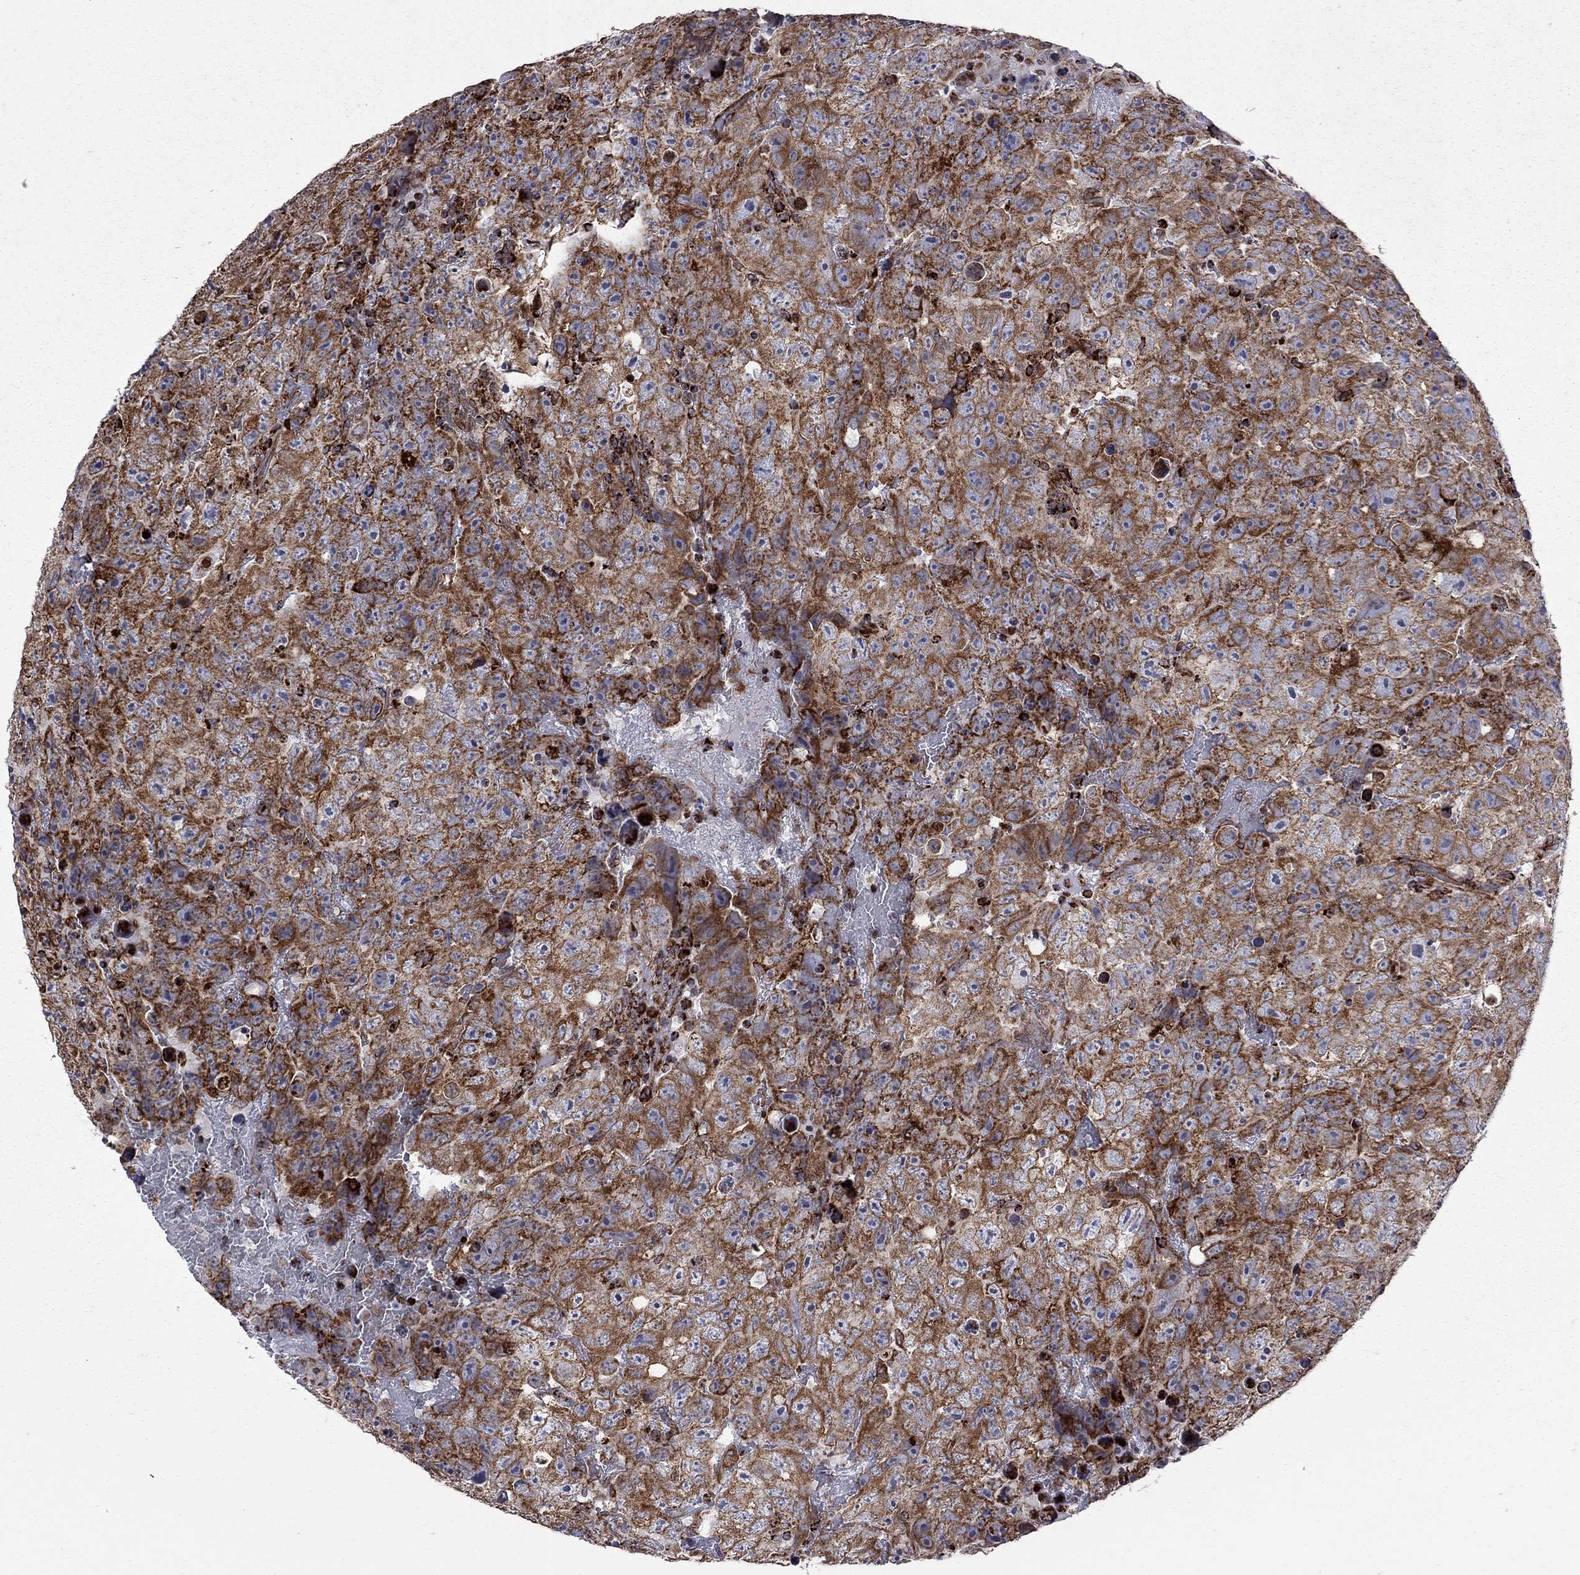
{"staining": {"intensity": "moderate", "quantity": ">75%", "location": "cytoplasmic/membranous"}, "tissue": "testis cancer", "cell_type": "Tumor cells", "image_type": "cancer", "snomed": [{"axis": "morphology", "description": "Carcinoma, Embryonal, NOS"}, {"axis": "topography", "description": "Testis"}], "caption": "A high-resolution histopathology image shows immunohistochemistry staining of embryonal carcinoma (testis), which demonstrates moderate cytoplasmic/membranous expression in about >75% of tumor cells. The staining was performed using DAB (3,3'-diaminobenzidine), with brown indicating positive protein expression. Nuclei are stained blue with hematoxylin.", "gene": "CLPTM1", "patient": {"sex": "male", "age": 24}}